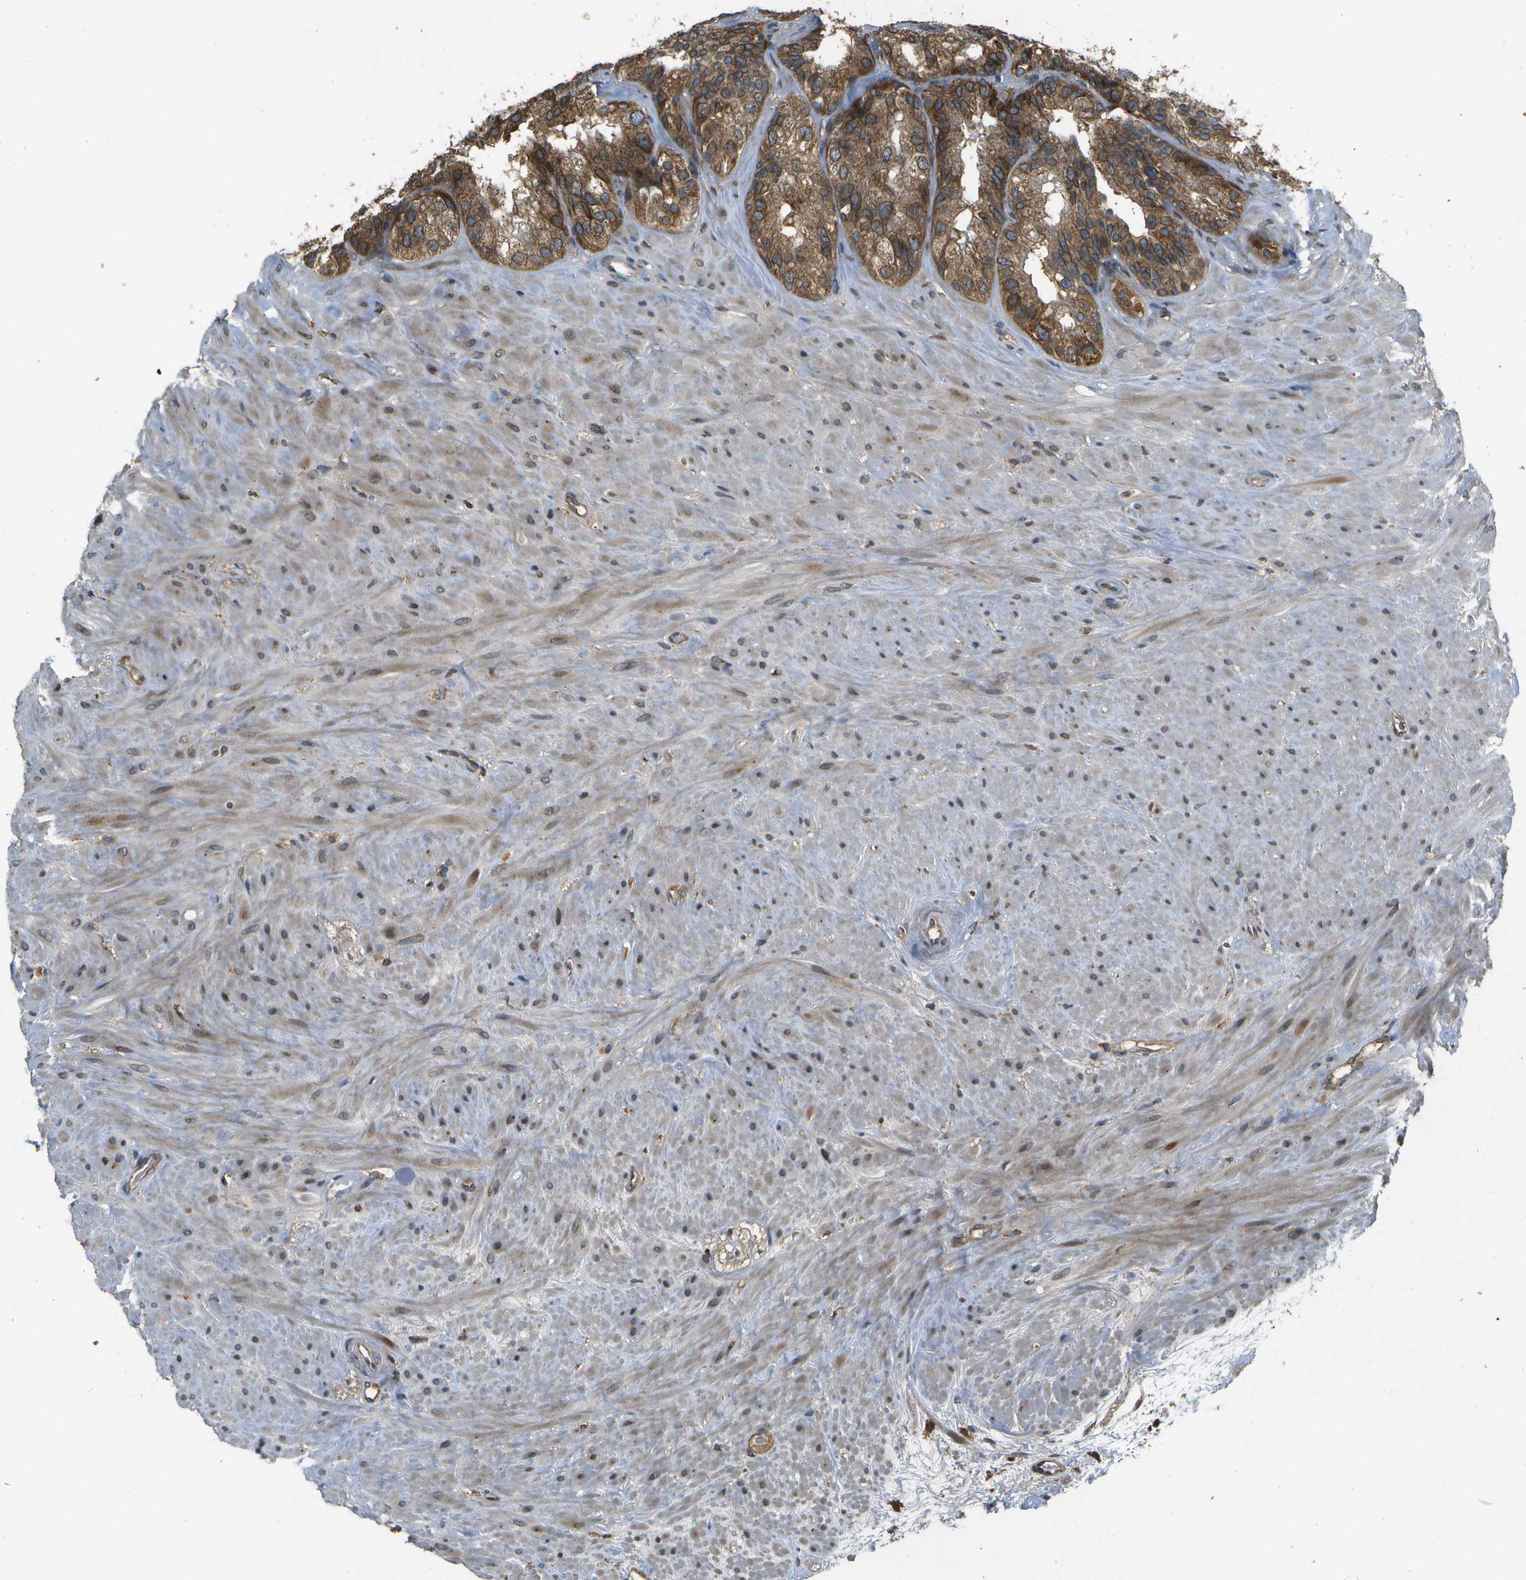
{"staining": {"intensity": "moderate", "quantity": ">75%", "location": "cytoplasmic/membranous"}, "tissue": "seminal vesicle", "cell_type": "Glandular cells", "image_type": "normal", "snomed": [{"axis": "morphology", "description": "Normal tissue, NOS"}, {"axis": "topography", "description": "Seminal veicle"}], "caption": "Seminal vesicle stained with a brown dye displays moderate cytoplasmic/membranous positive positivity in about >75% of glandular cells.", "gene": "HFE", "patient": {"sex": "male", "age": 68}}